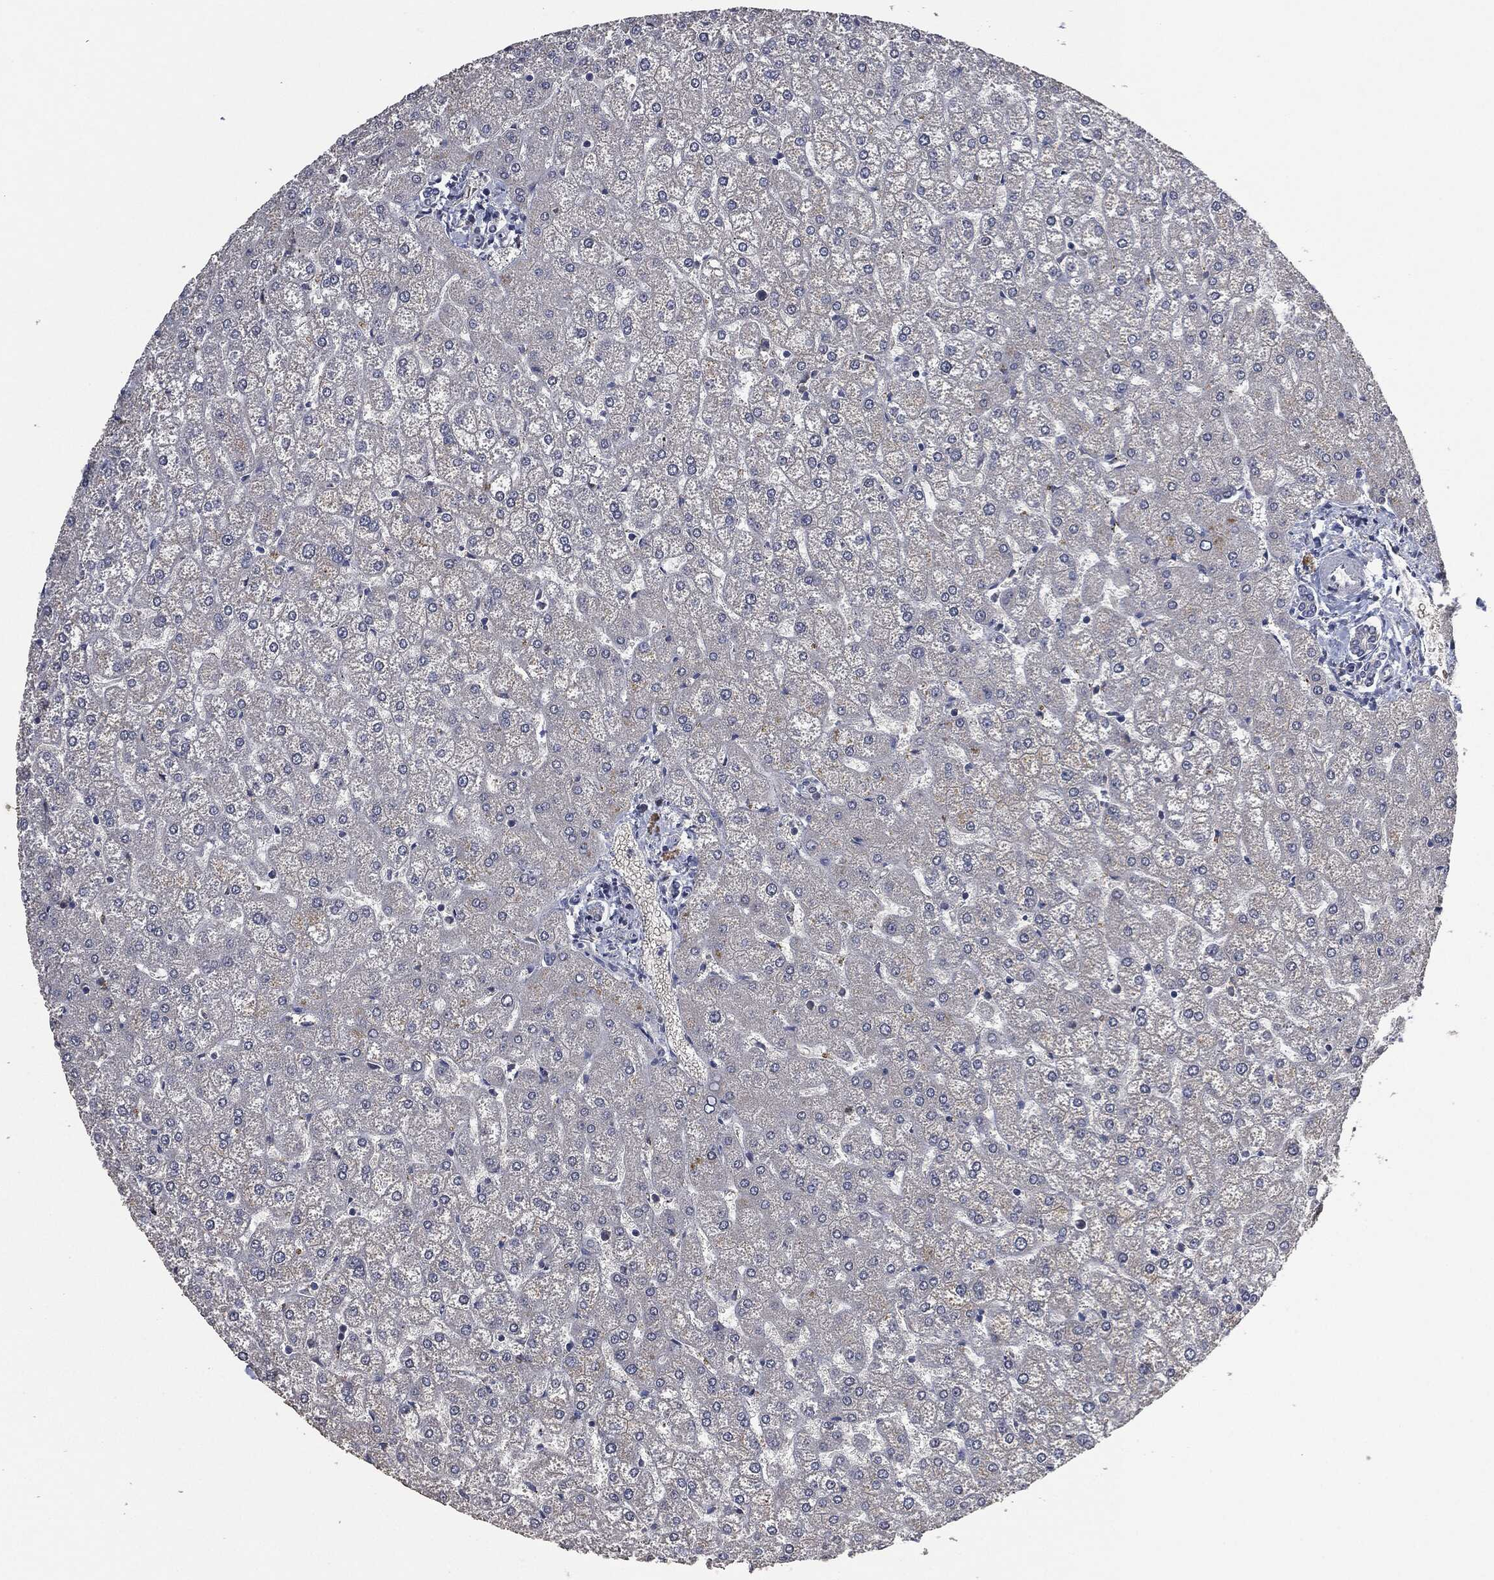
{"staining": {"intensity": "negative", "quantity": "none", "location": "none"}, "tissue": "liver", "cell_type": "Cholangiocytes", "image_type": "normal", "snomed": [{"axis": "morphology", "description": "Normal tissue, NOS"}, {"axis": "topography", "description": "Liver"}], "caption": "DAB immunohistochemical staining of benign liver displays no significant staining in cholangiocytes. The staining is performed using DAB brown chromogen with nuclei counter-stained in using hematoxylin.", "gene": "IL1RN", "patient": {"sex": "female", "age": 32}}